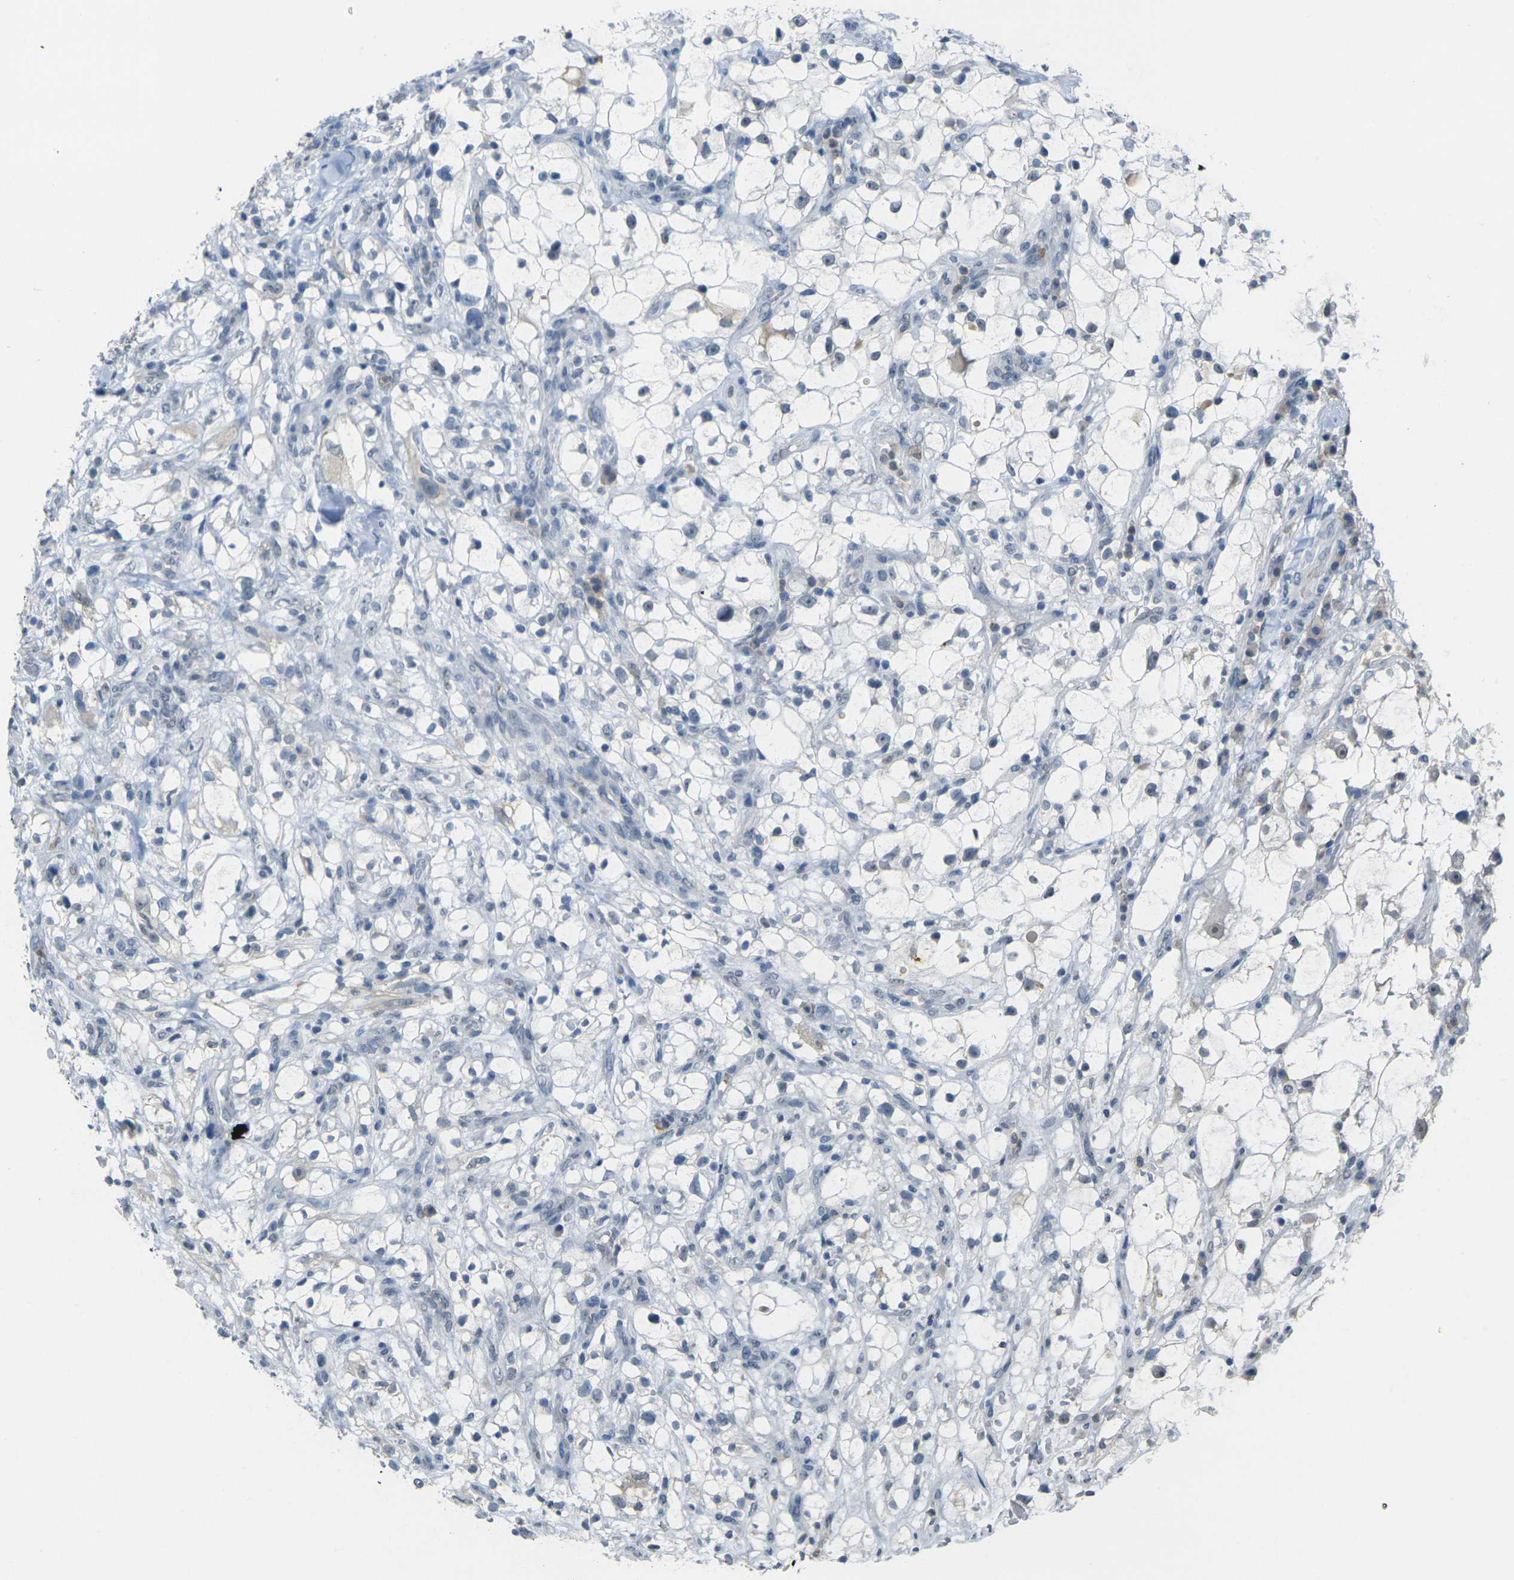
{"staining": {"intensity": "negative", "quantity": "none", "location": "none"}, "tissue": "renal cancer", "cell_type": "Tumor cells", "image_type": "cancer", "snomed": [{"axis": "morphology", "description": "Adenocarcinoma, NOS"}, {"axis": "topography", "description": "Kidney"}], "caption": "Adenocarcinoma (renal) stained for a protein using IHC shows no expression tumor cells.", "gene": "SPTBN2", "patient": {"sex": "female", "age": 60}}